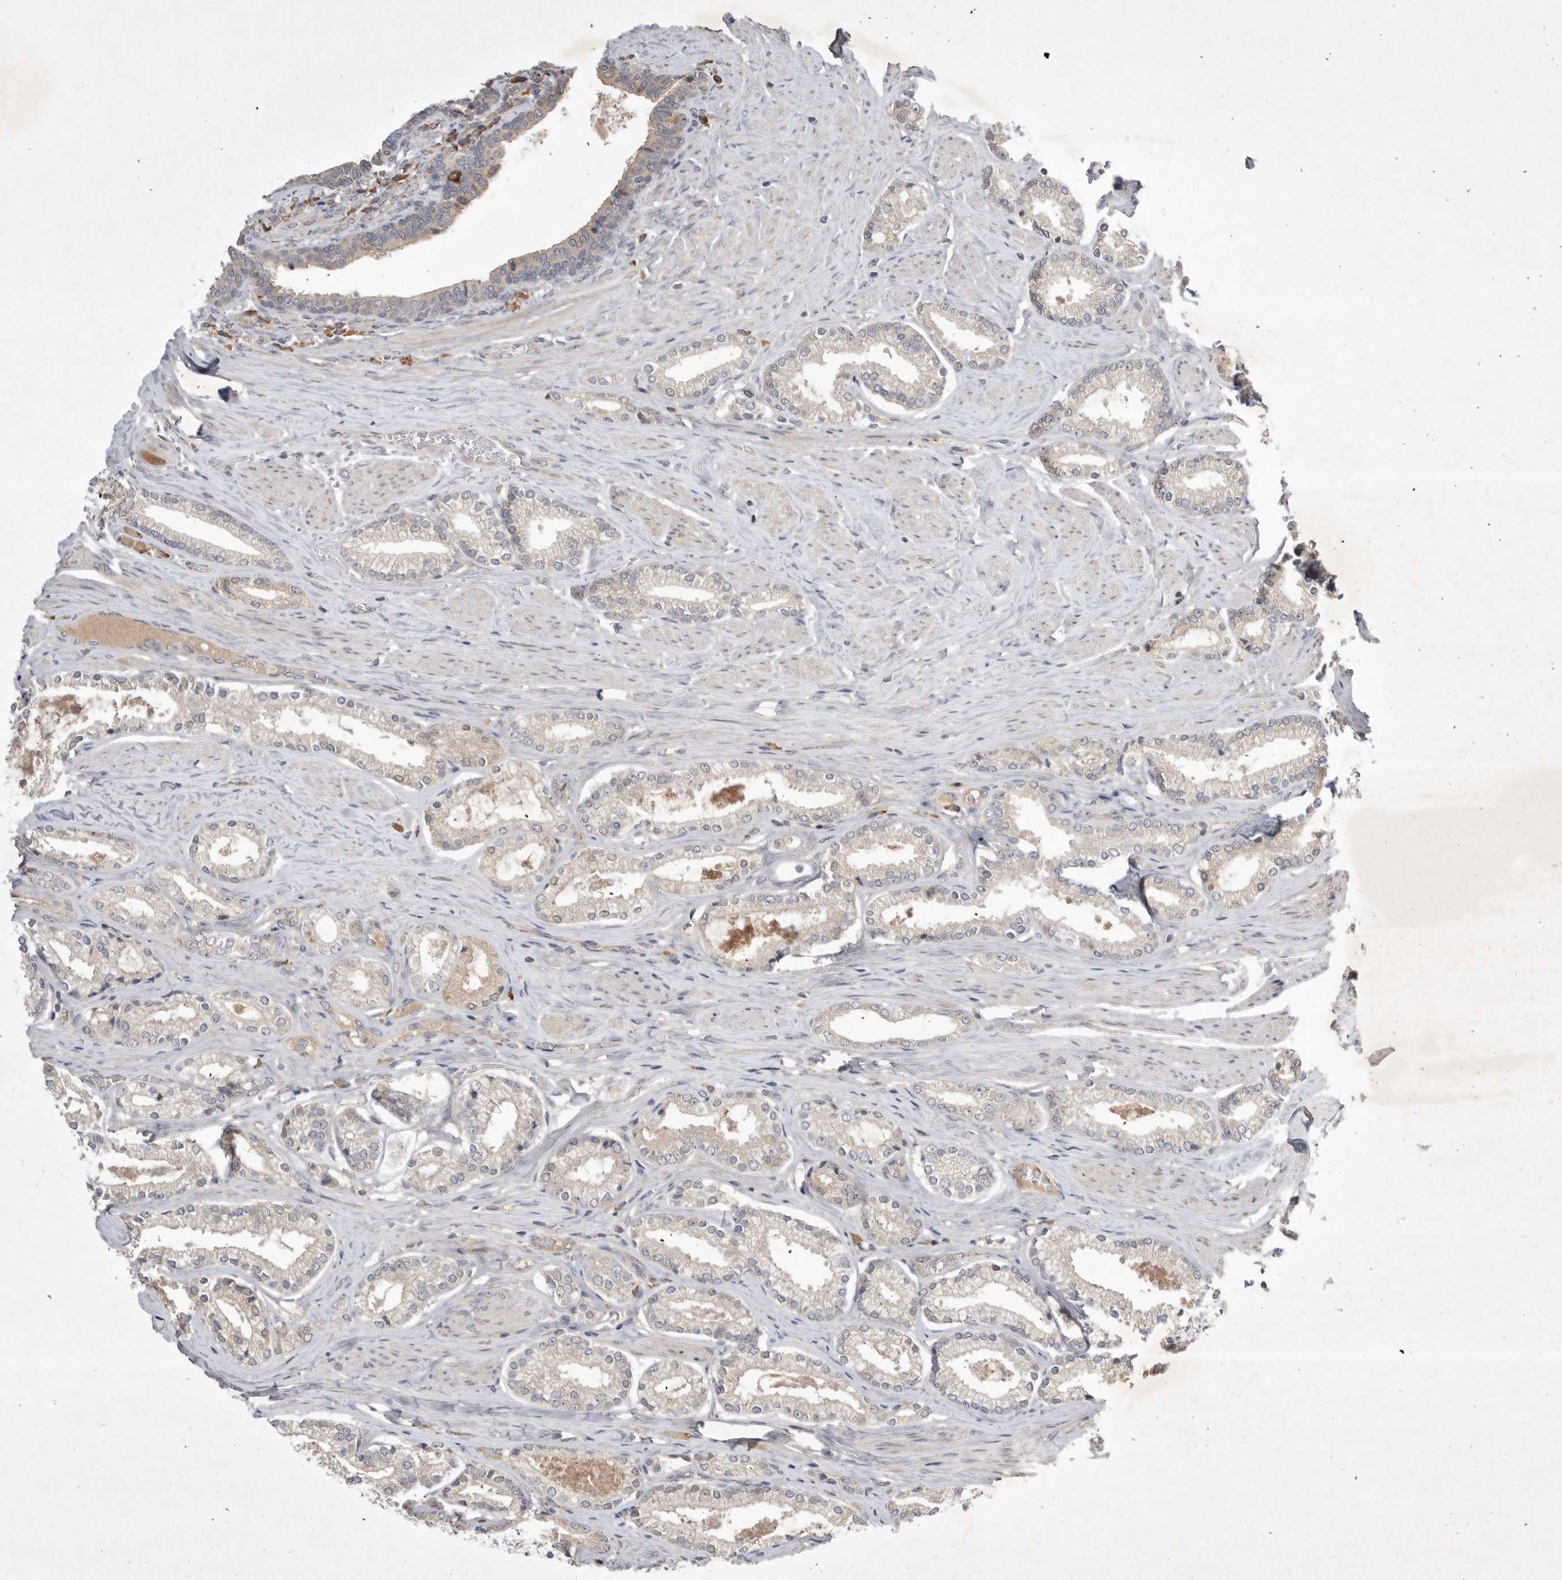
{"staining": {"intensity": "weak", "quantity": "<25%", "location": "cytoplasmic/membranous"}, "tissue": "prostate cancer", "cell_type": "Tumor cells", "image_type": "cancer", "snomed": [{"axis": "morphology", "description": "Adenocarcinoma, Low grade"}, {"axis": "topography", "description": "Prostate"}], "caption": "This image is of prostate cancer (adenocarcinoma (low-grade)) stained with immunohistochemistry (IHC) to label a protein in brown with the nuclei are counter-stained blue. There is no expression in tumor cells.", "gene": "NRCAM", "patient": {"sex": "male", "age": 71}}